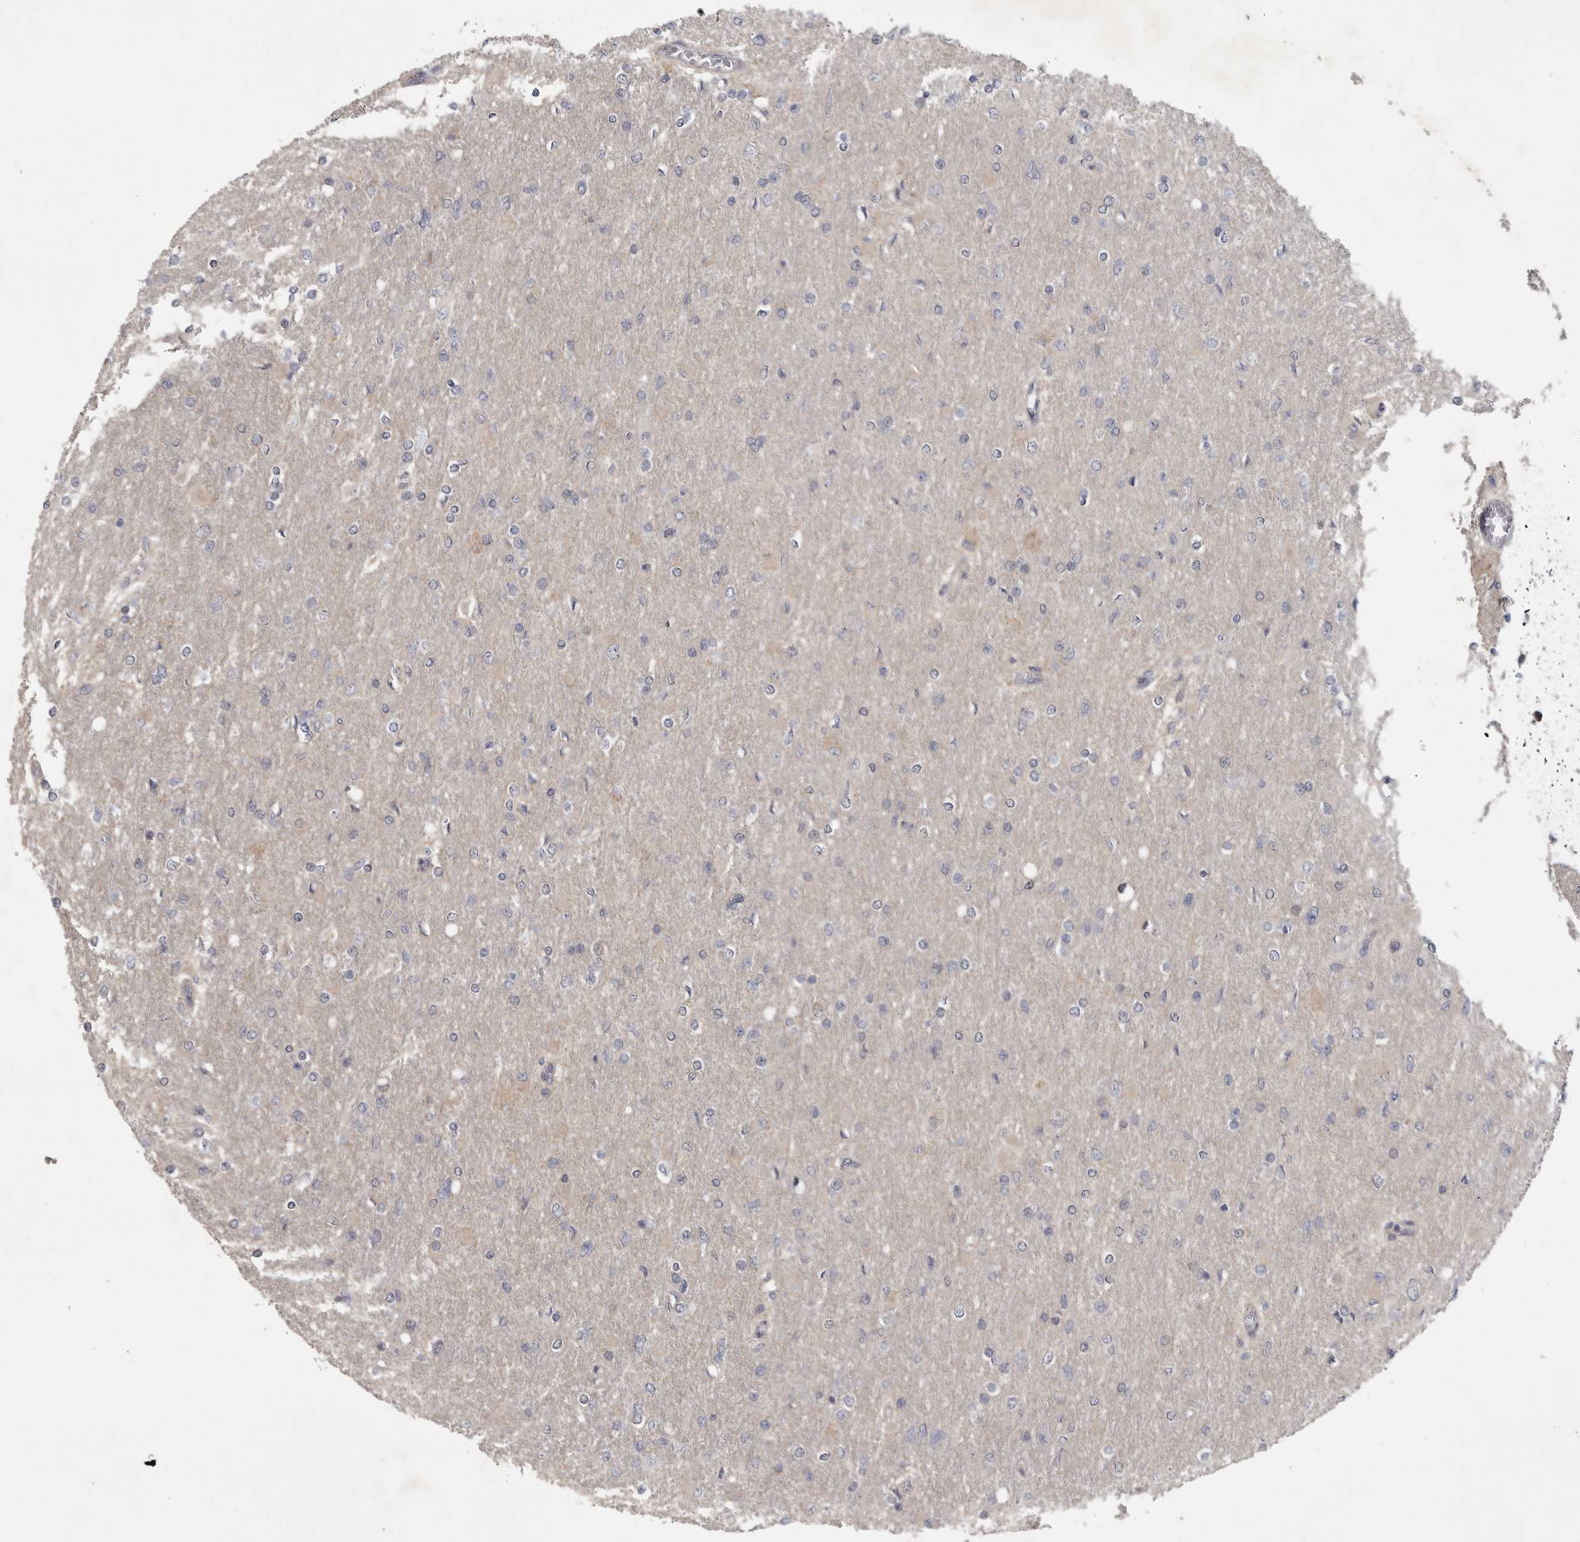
{"staining": {"intensity": "negative", "quantity": "none", "location": "none"}, "tissue": "glioma", "cell_type": "Tumor cells", "image_type": "cancer", "snomed": [{"axis": "morphology", "description": "Glioma, malignant, High grade"}, {"axis": "topography", "description": "Cerebral cortex"}], "caption": "Glioma was stained to show a protein in brown. There is no significant positivity in tumor cells.", "gene": "FBXO43", "patient": {"sex": "female", "age": 36}}